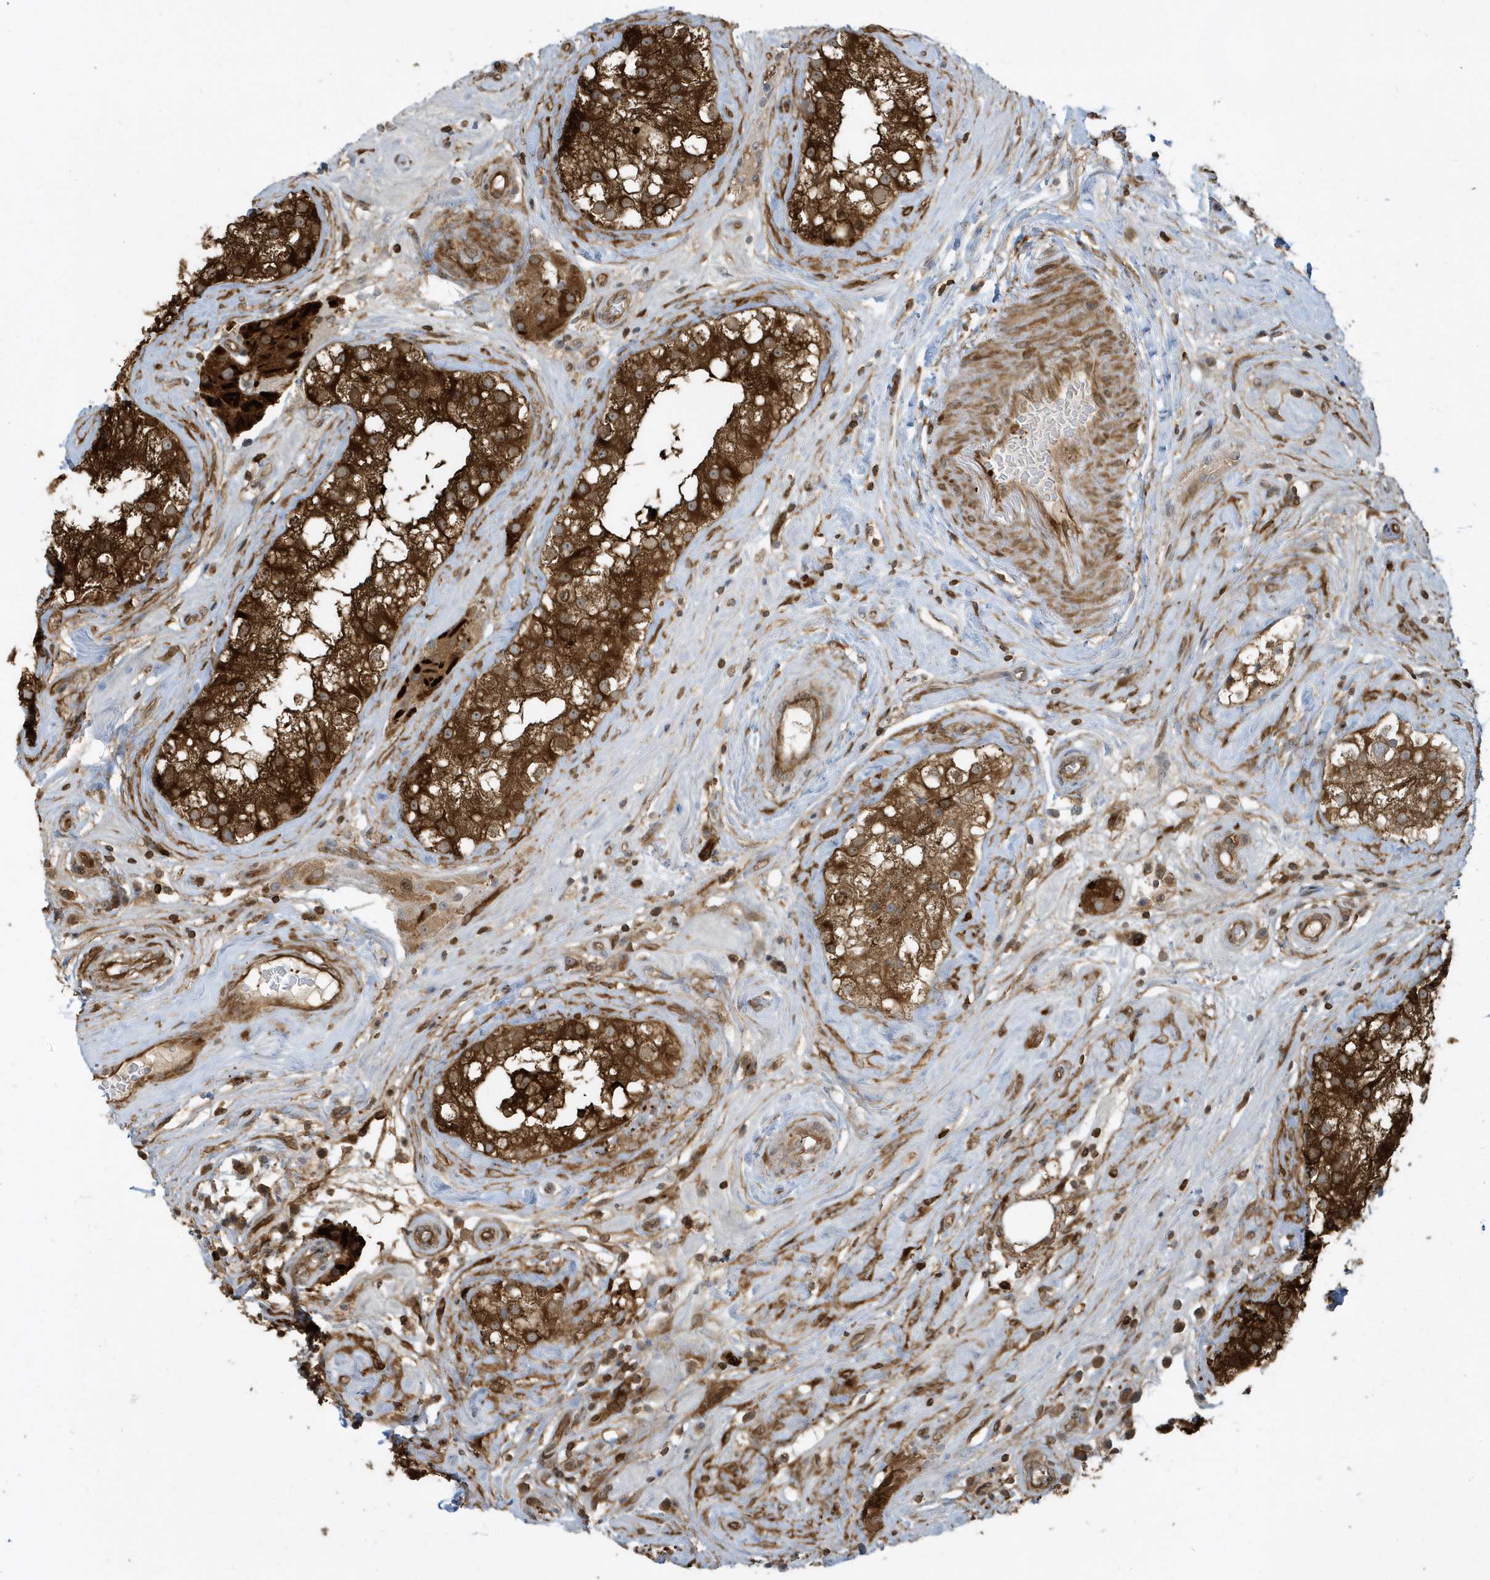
{"staining": {"intensity": "strong", "quantity": ">75%", "location": "cytoplasmic/membranous"}, "tissue": "testis", "cell_type": "Cells in seminiferous ducts", "image_type": "normal", "snomed": [{"axis": "morphology", "description": "Normal tissue, NOS"}, {"axis": "topography", "description": "Testis"}], "caption": "DAB immunohistochemical staining of benign human testis exhibits strong cytoplasmic/membranous protein expression in approximately >75% of cells in seminiferous ducts.", "gene": "CLCN6", "patient": {"sex": "male", "age": 84}}